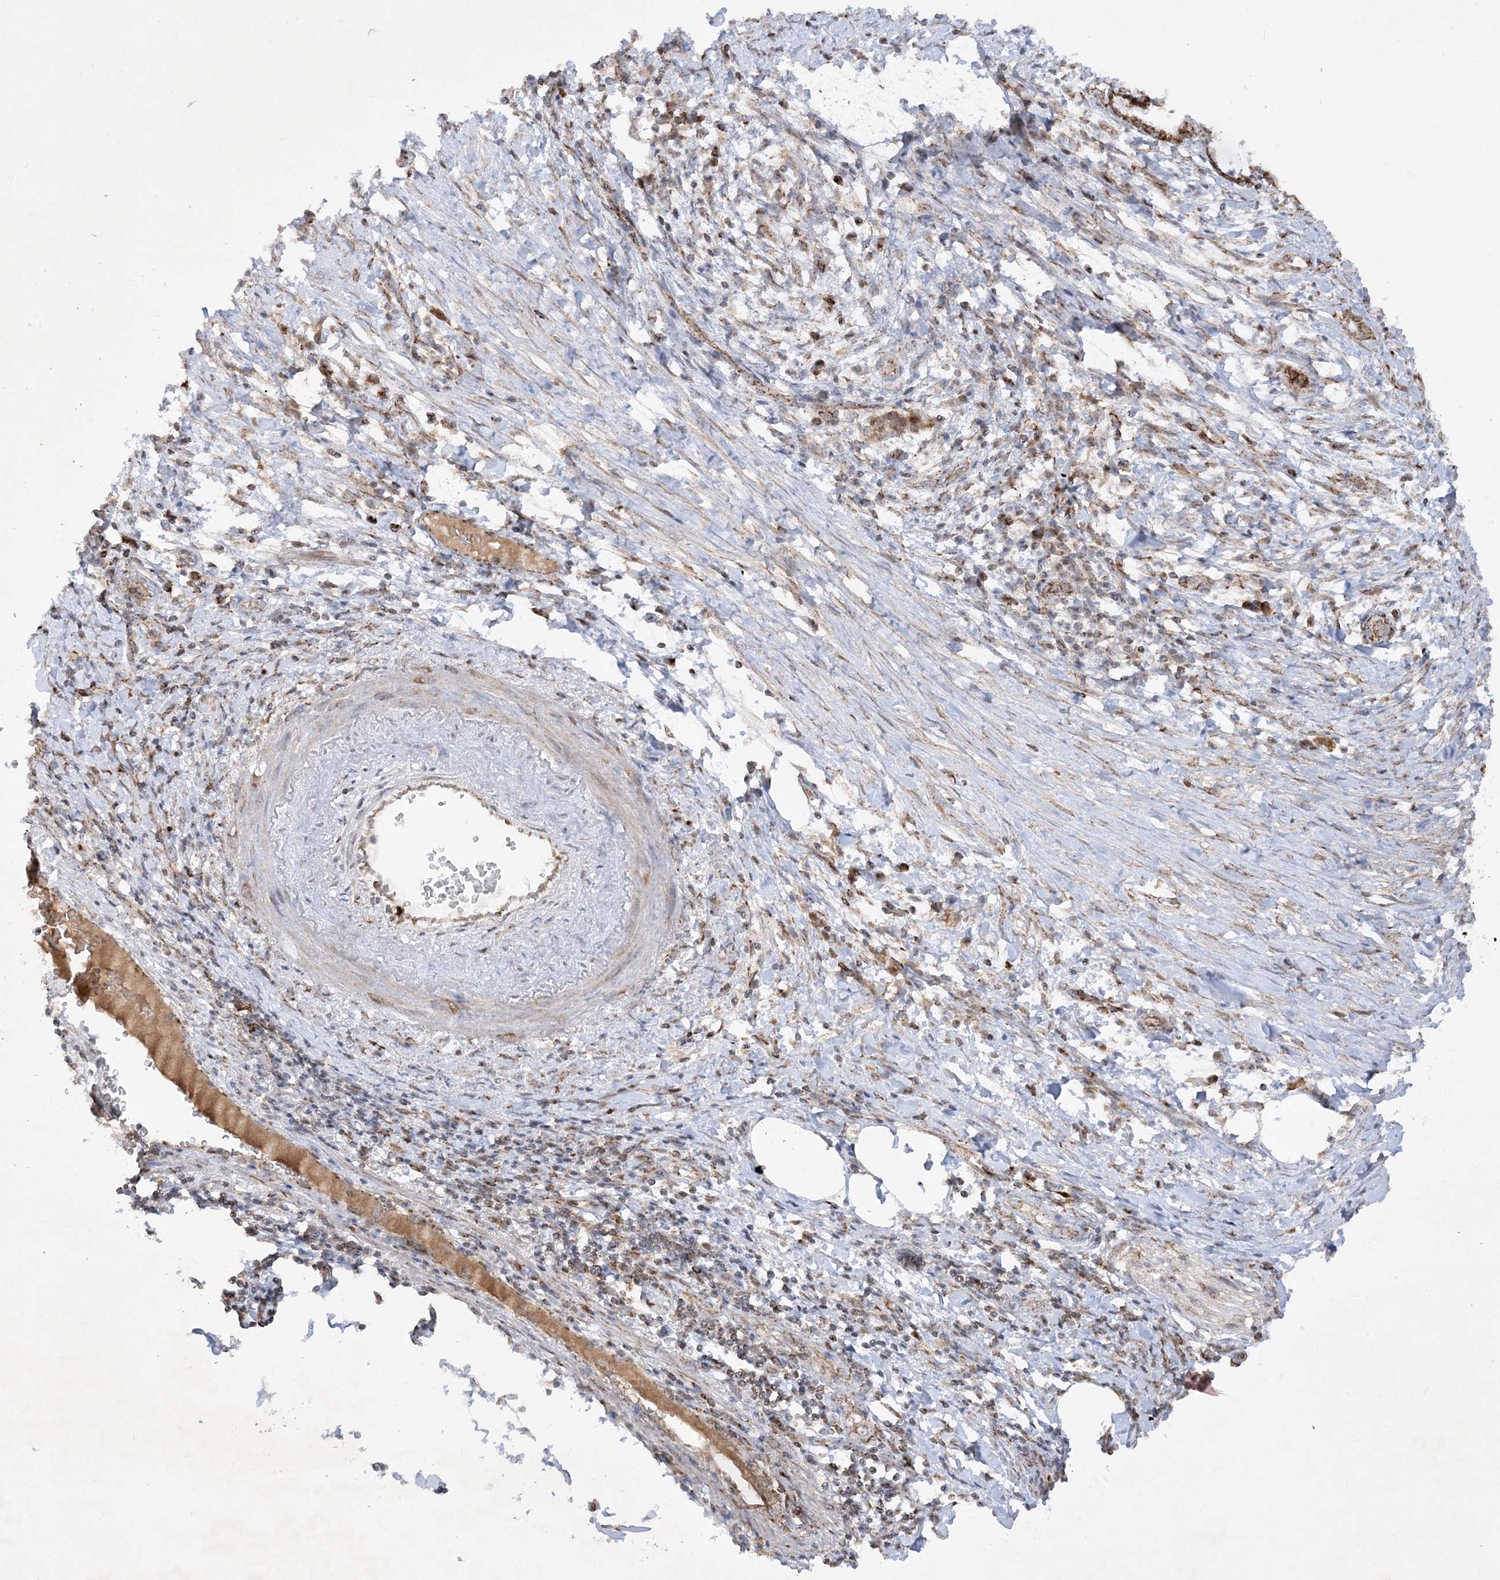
{"staining": {"intensity": "moderate", "quantity": ">75%", "location": "cytoplasmic/membranous"}, "tissue": "pancreatic cancer", "cell_type": "Tumor cells", "image_type": "cancer", "snomed": [{"axis": "morphology", "description": "Adenocarcinoma, NOS"}, {"axis": "topography", "description": "Pancreas"}], "caption": "Pancreatic cancer (adenocarcinoma) stained with a brown dye shows moderate cytoplasmic/membranous positive expression in about >75% of tumor cells.", "gene": "NDUFAF3", "patient": {"sex": "female", "age": 55}}